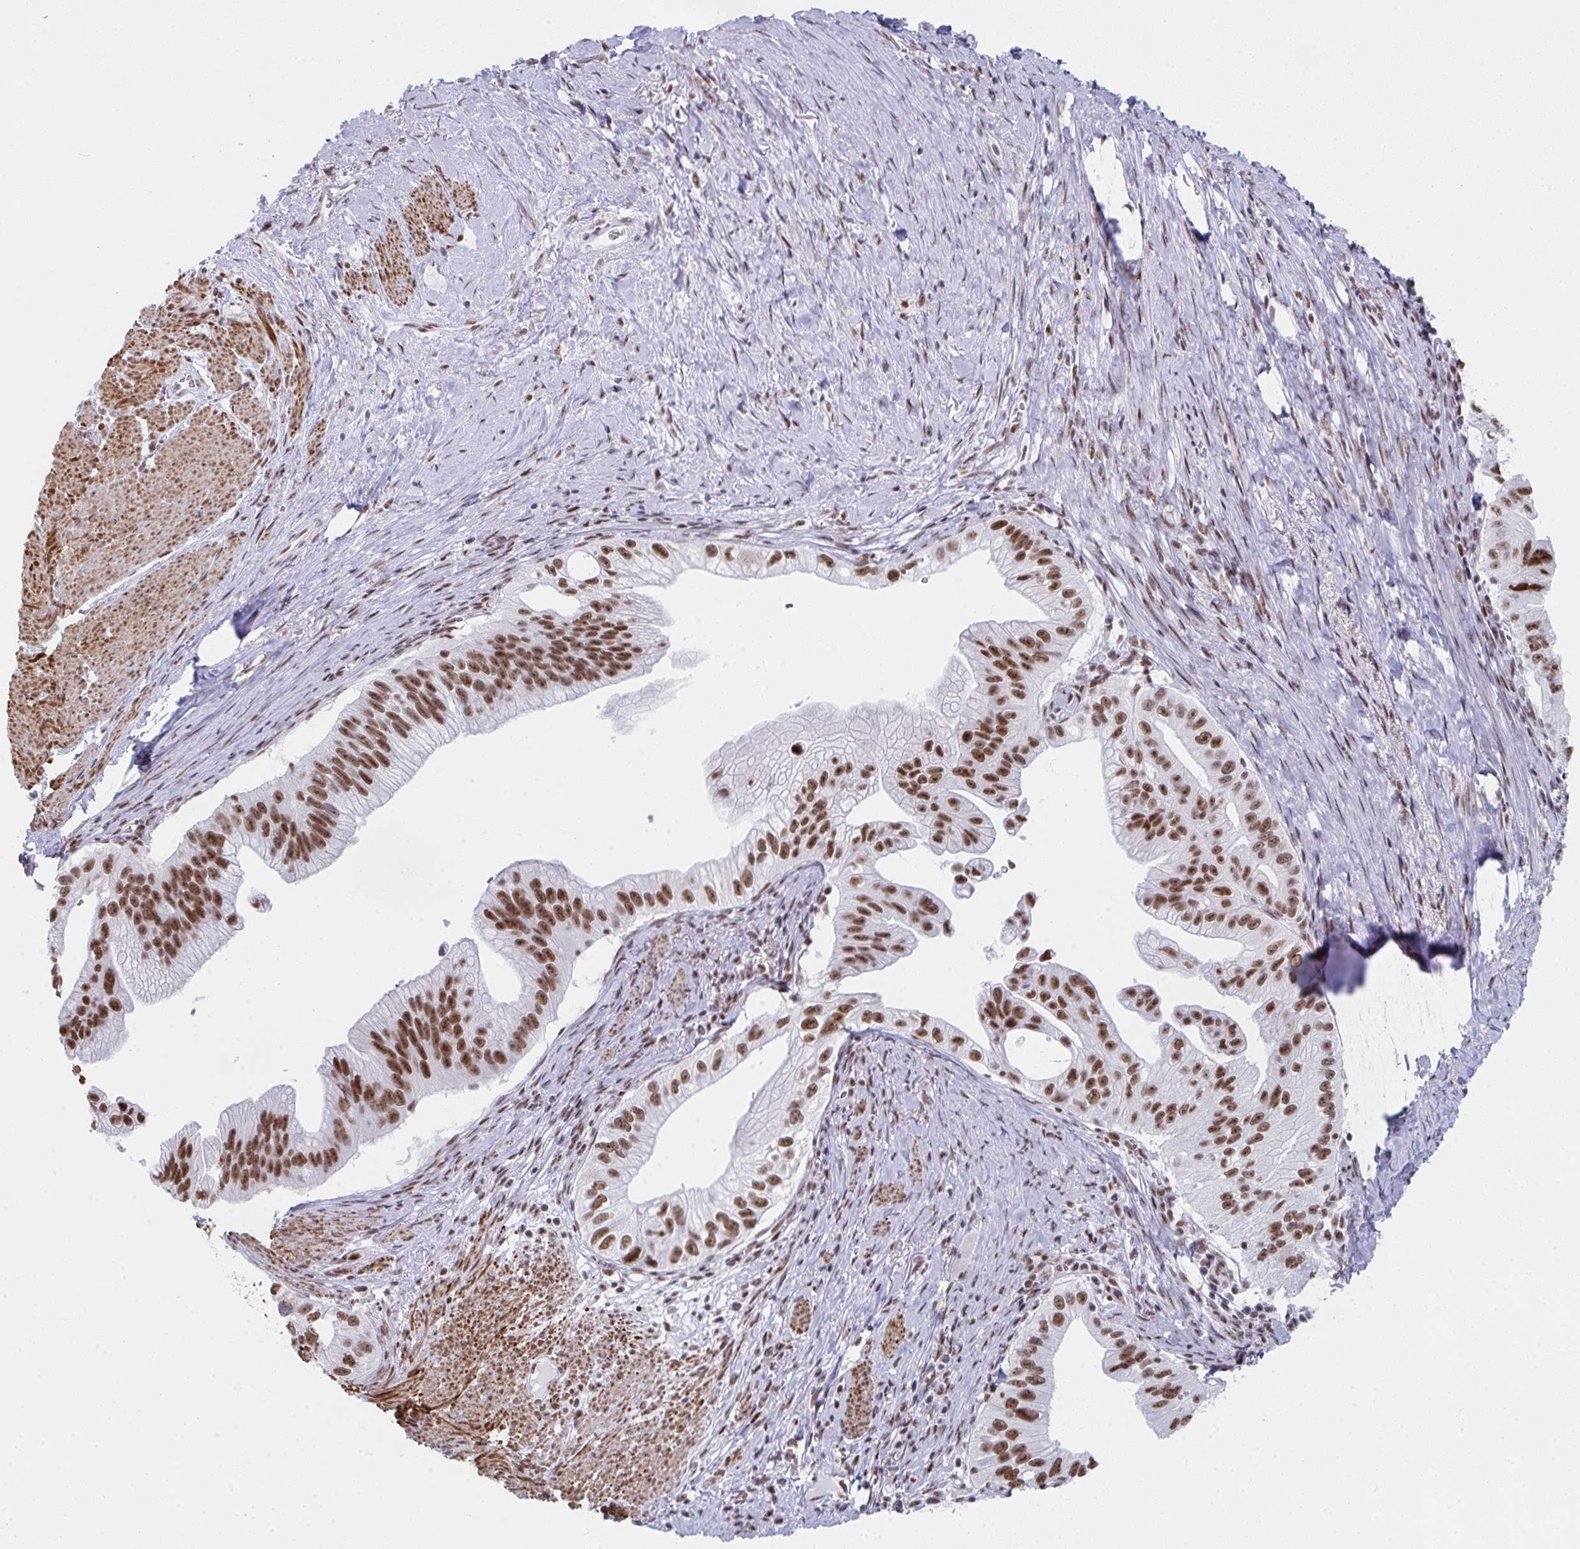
{"staining": {"intensity": "moderate", "quantity": ">75%", "location": "nuclear"}, "tissue": "pancreatic cancer", "cell_type": "Tumor cells", "image_type": "cancer", "snomed": [{"axis": "morphology", "description": "Adenocarcinoma, NOS"}, {"axis": "topography", "description": "Pancreas"}], "caption": "DAB immunohistochemical staining of adenocarcinoma (pancreatic) displays moderate nuclear protein staining in about >75% of tumor cells.", "gene": "SNRNP70", "patient": {"sex": "male", "age": 70}}